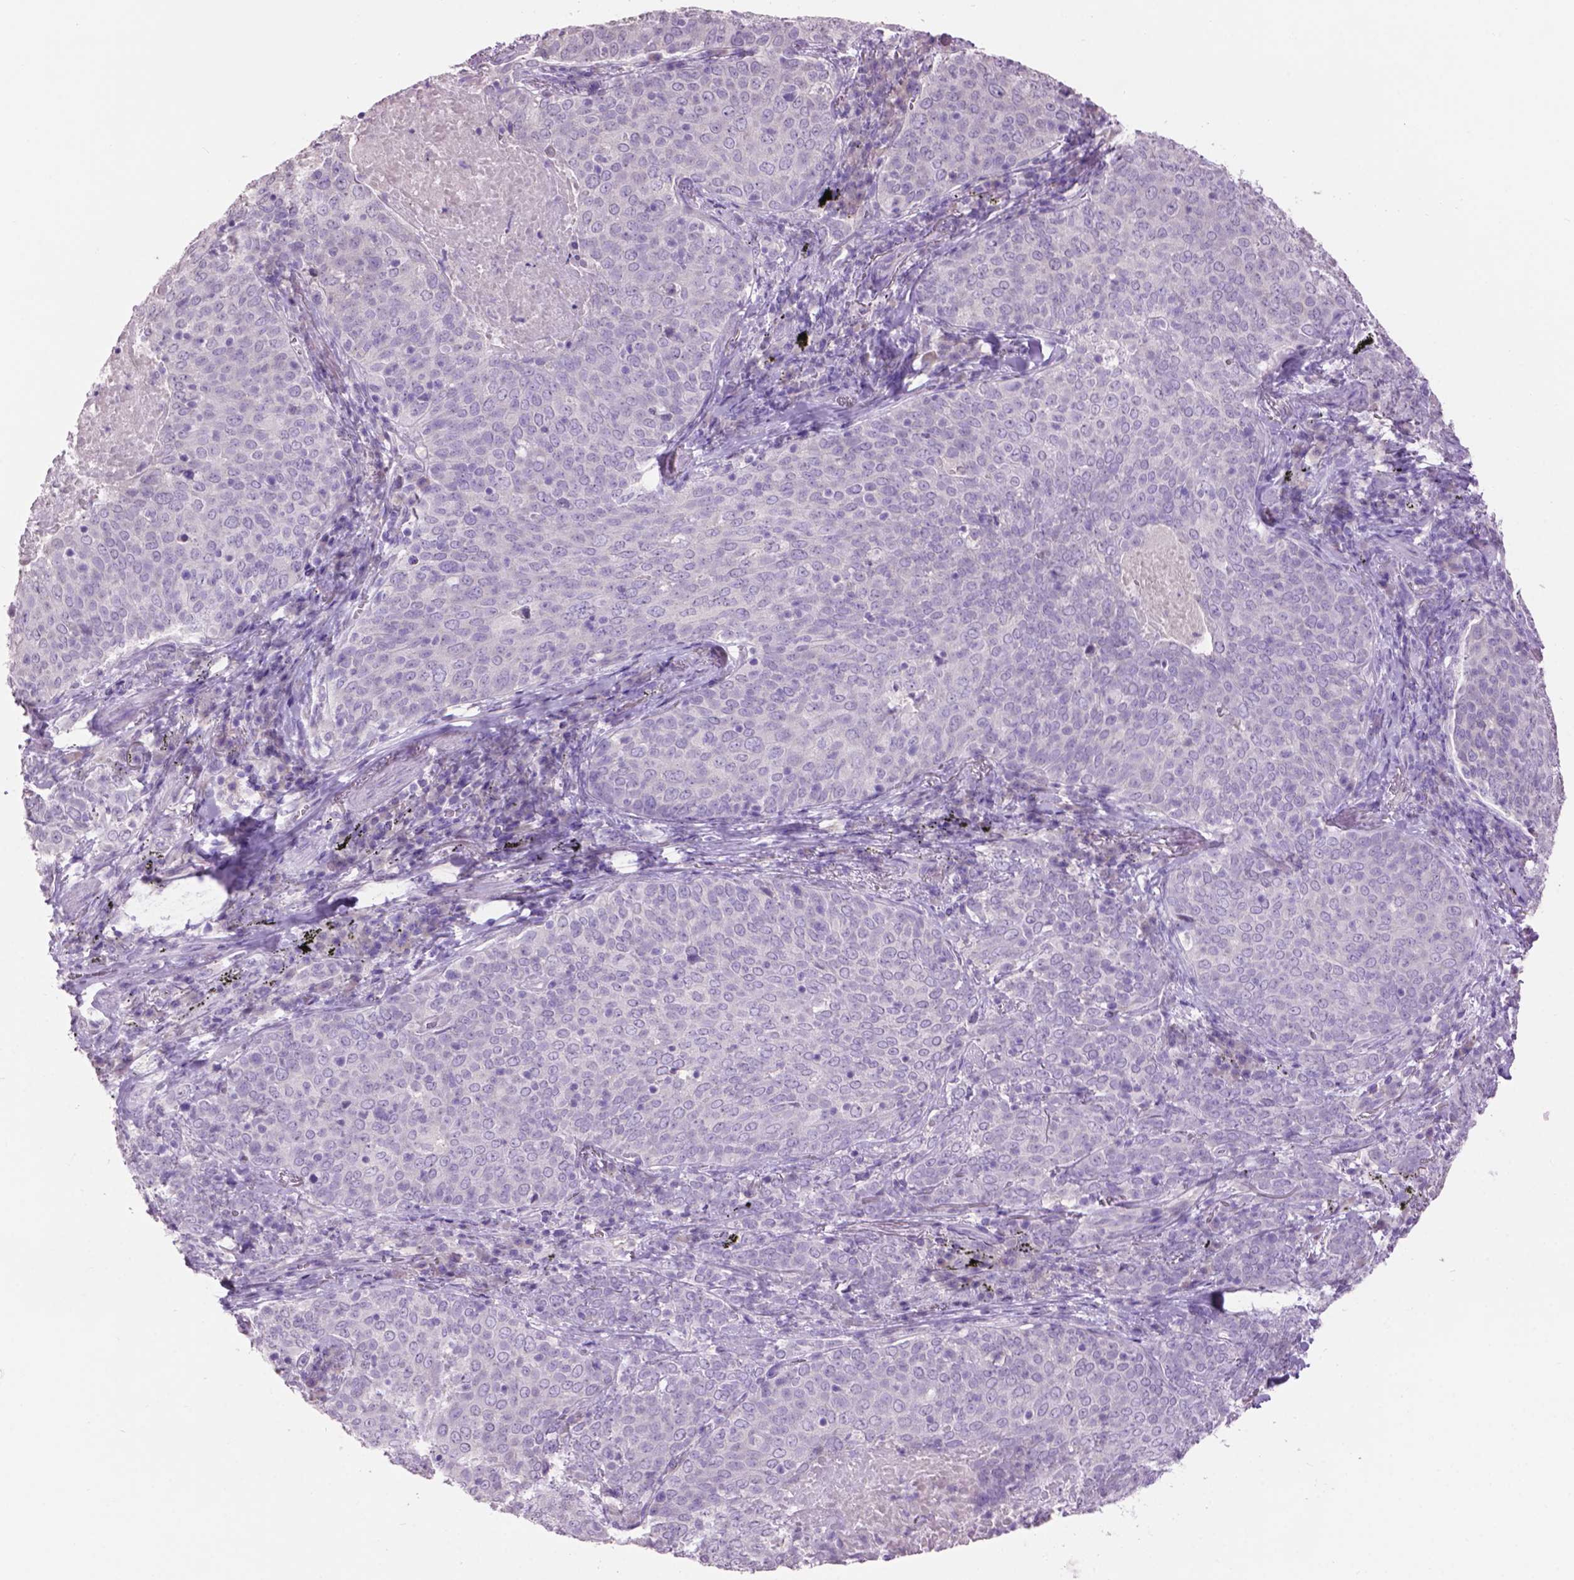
{"staining": {"intensity": "negative", "quantity": "none", "location": "none"}, "tissue": "lung cancer", "cell_type": "Tumor cells", "image_type": "cancer", "snomed": [{"axis": "morphology", "description": "Squamous cell carcinoma, NOS"}, {"axis": "topography", "description": "Lung"}], "caption": "Tumor cells show no significant expression in lung cancer. (Stains: DAB immunohistochemistry (IHC) with hematoxylin counter stain, Microscopy: brightfield microscopy at high magnification).", "gene": "CRYBA4", "patient": {"sex": "male", "age": 82}}